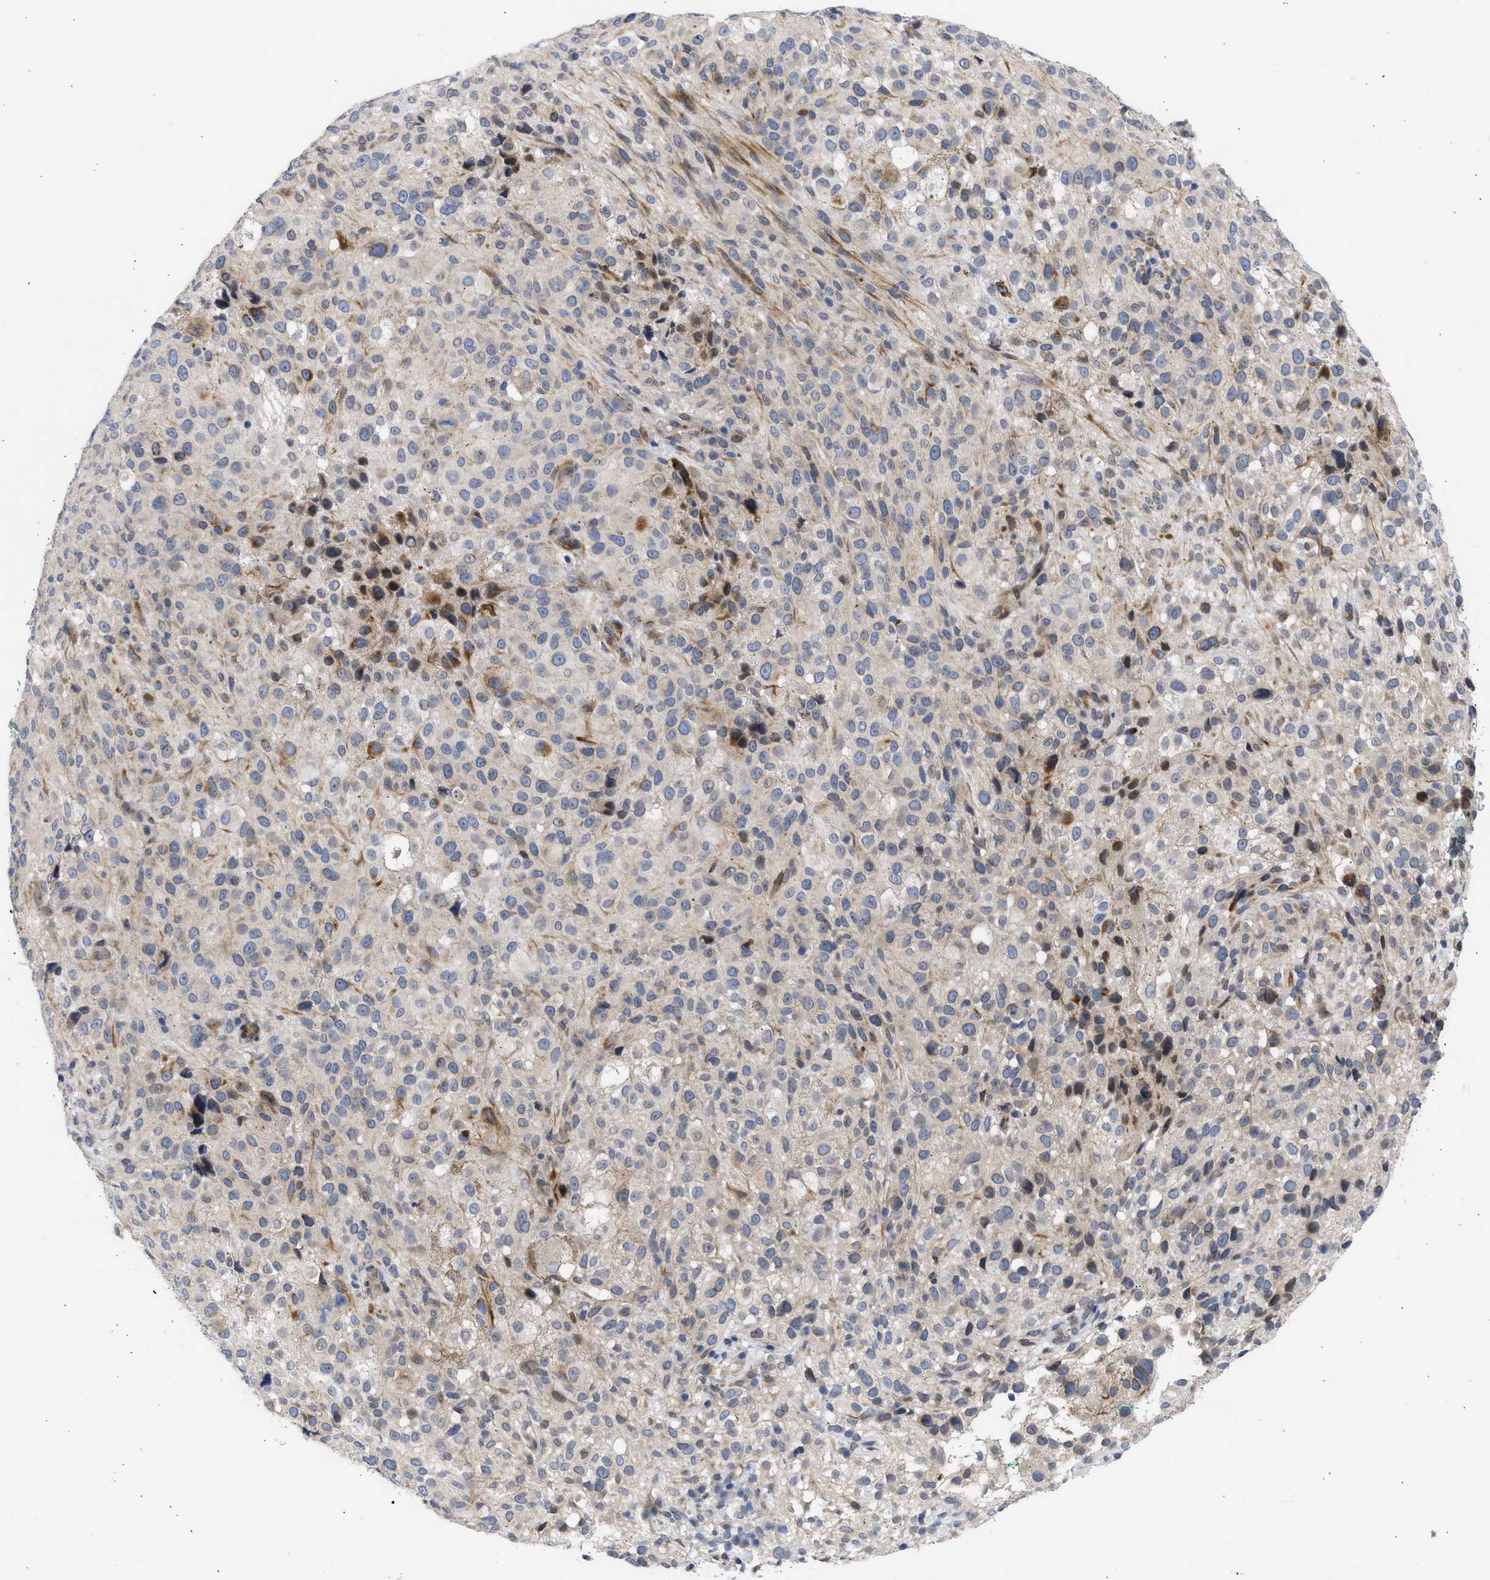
{"staining": {"intensity": "moderate", "quantity": "<25%", "location": "cytoplasmic/membranous,nuclear"}, "tissue": "melanoma", "cell_type": "Tumor cells", "image_type": "cancer", "snomed": [{"axis": "morphology", "description": "Necrosis, NOS"}, {"axis": "morphology", "description": "Malignant melanoma, NOS"}, {"axis": "topography", "description": "Skin"}], "caption": "Tumor cells reveal low levels of moderate cytoplasmic/membranous and nuclear expression in approximately <25% of cells in malignant melanoma. Ihc stains the protein of interest in brown and the nuclei are stained blue.", "gene": "NUP35", "patient": {"sex": "female", "age": 87}}